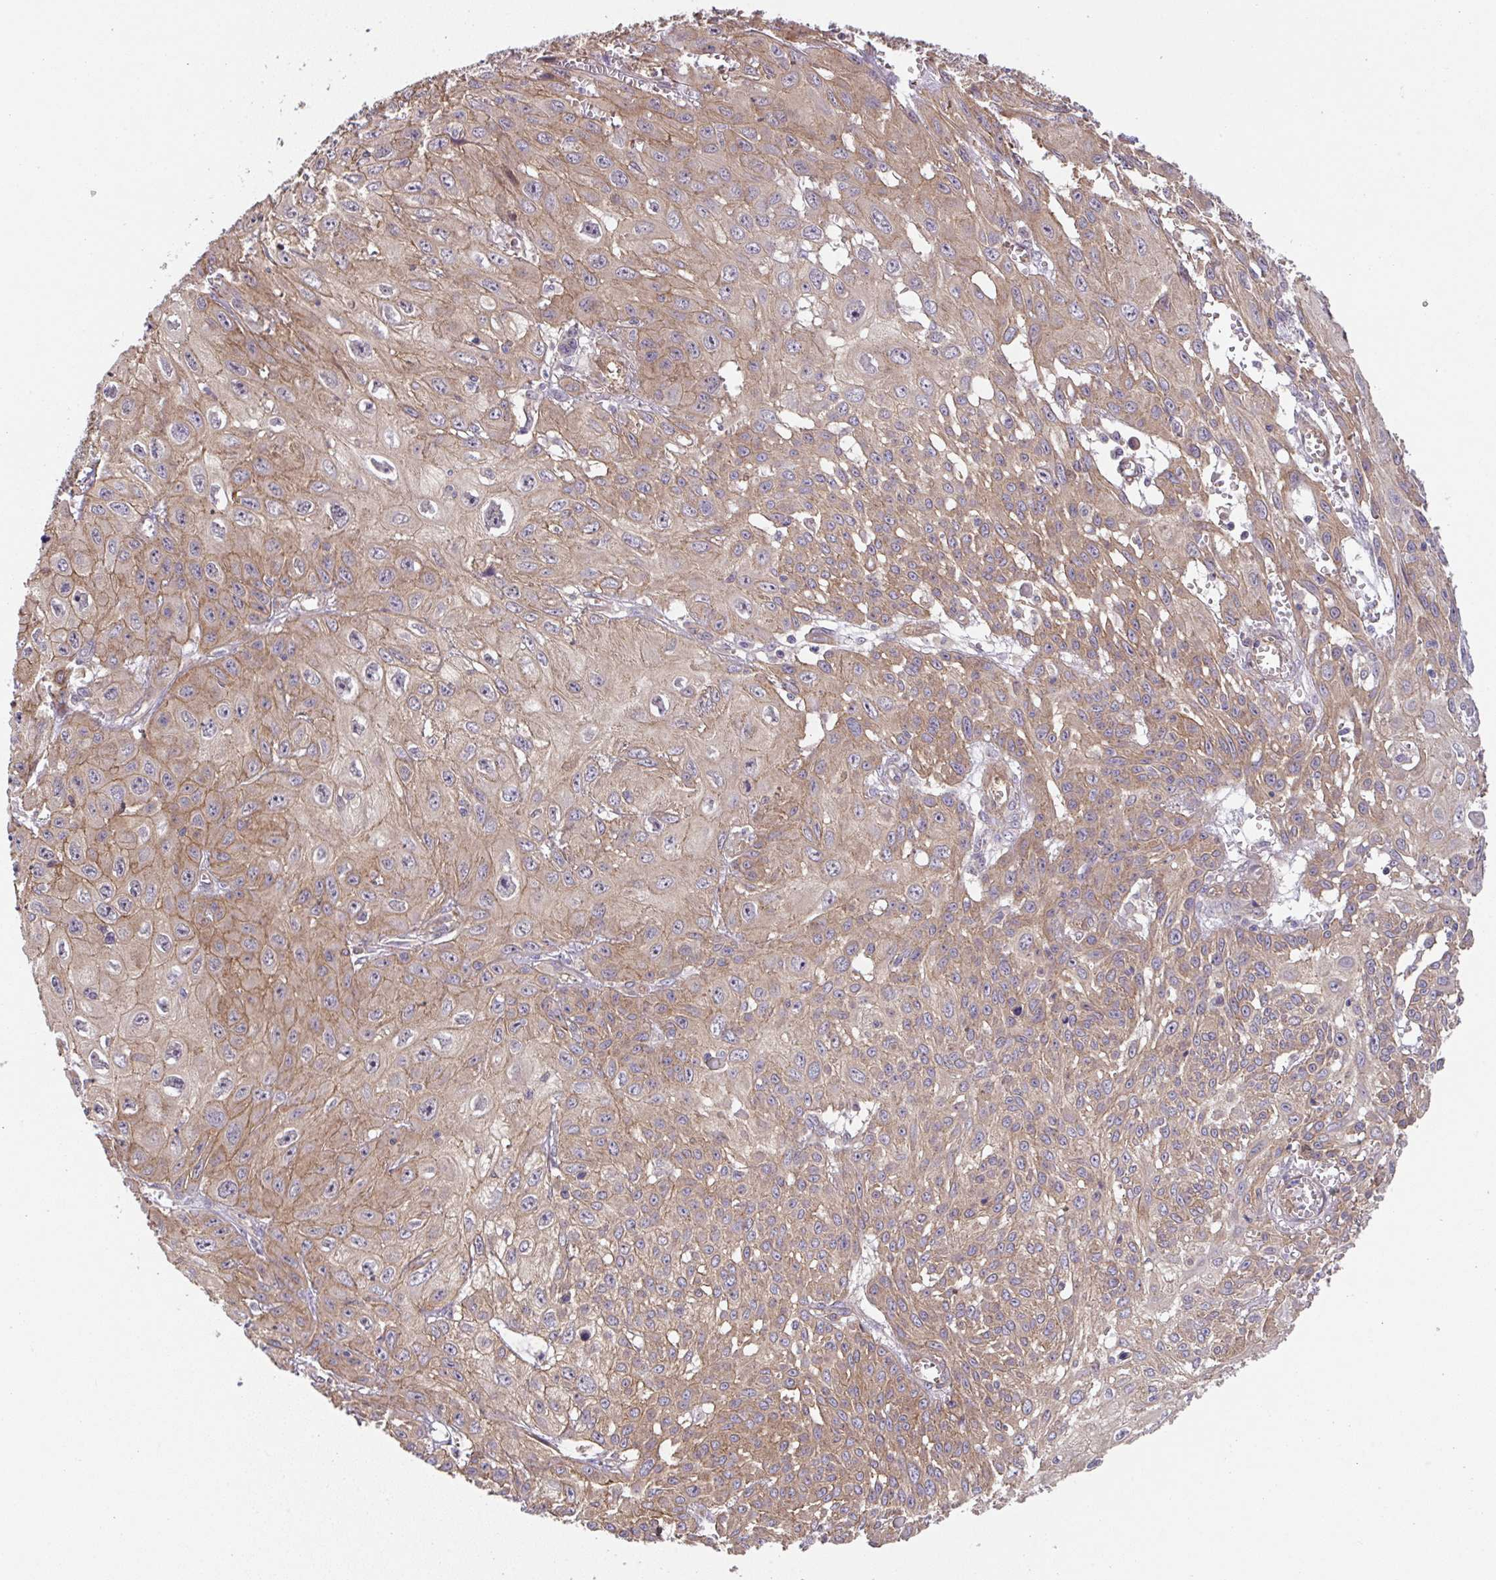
{"staining": {"intensity": "moderate", "quantity": ">75%", "location": "cytoplasmic/membranous"}, "tissue": "skin cancer", "cell_type": "Tumor cells", "image_type": "cancer", "snomed": [{"axis": "morphology", "description": "Squamous cell carcinoma, NOS"}, {"axis": "topography", "description": "Skin"}, {"axis": "topography", "description": "Vulva"}], "caption": "A photomicrograph of human skin squamous cell carcinoma stained for a protein demonstrates moderate cytoplasmic/membranous brown staining in tumor cells.", "gene": "ZNF696", "patient": {"sex": "female", "age": 71}}